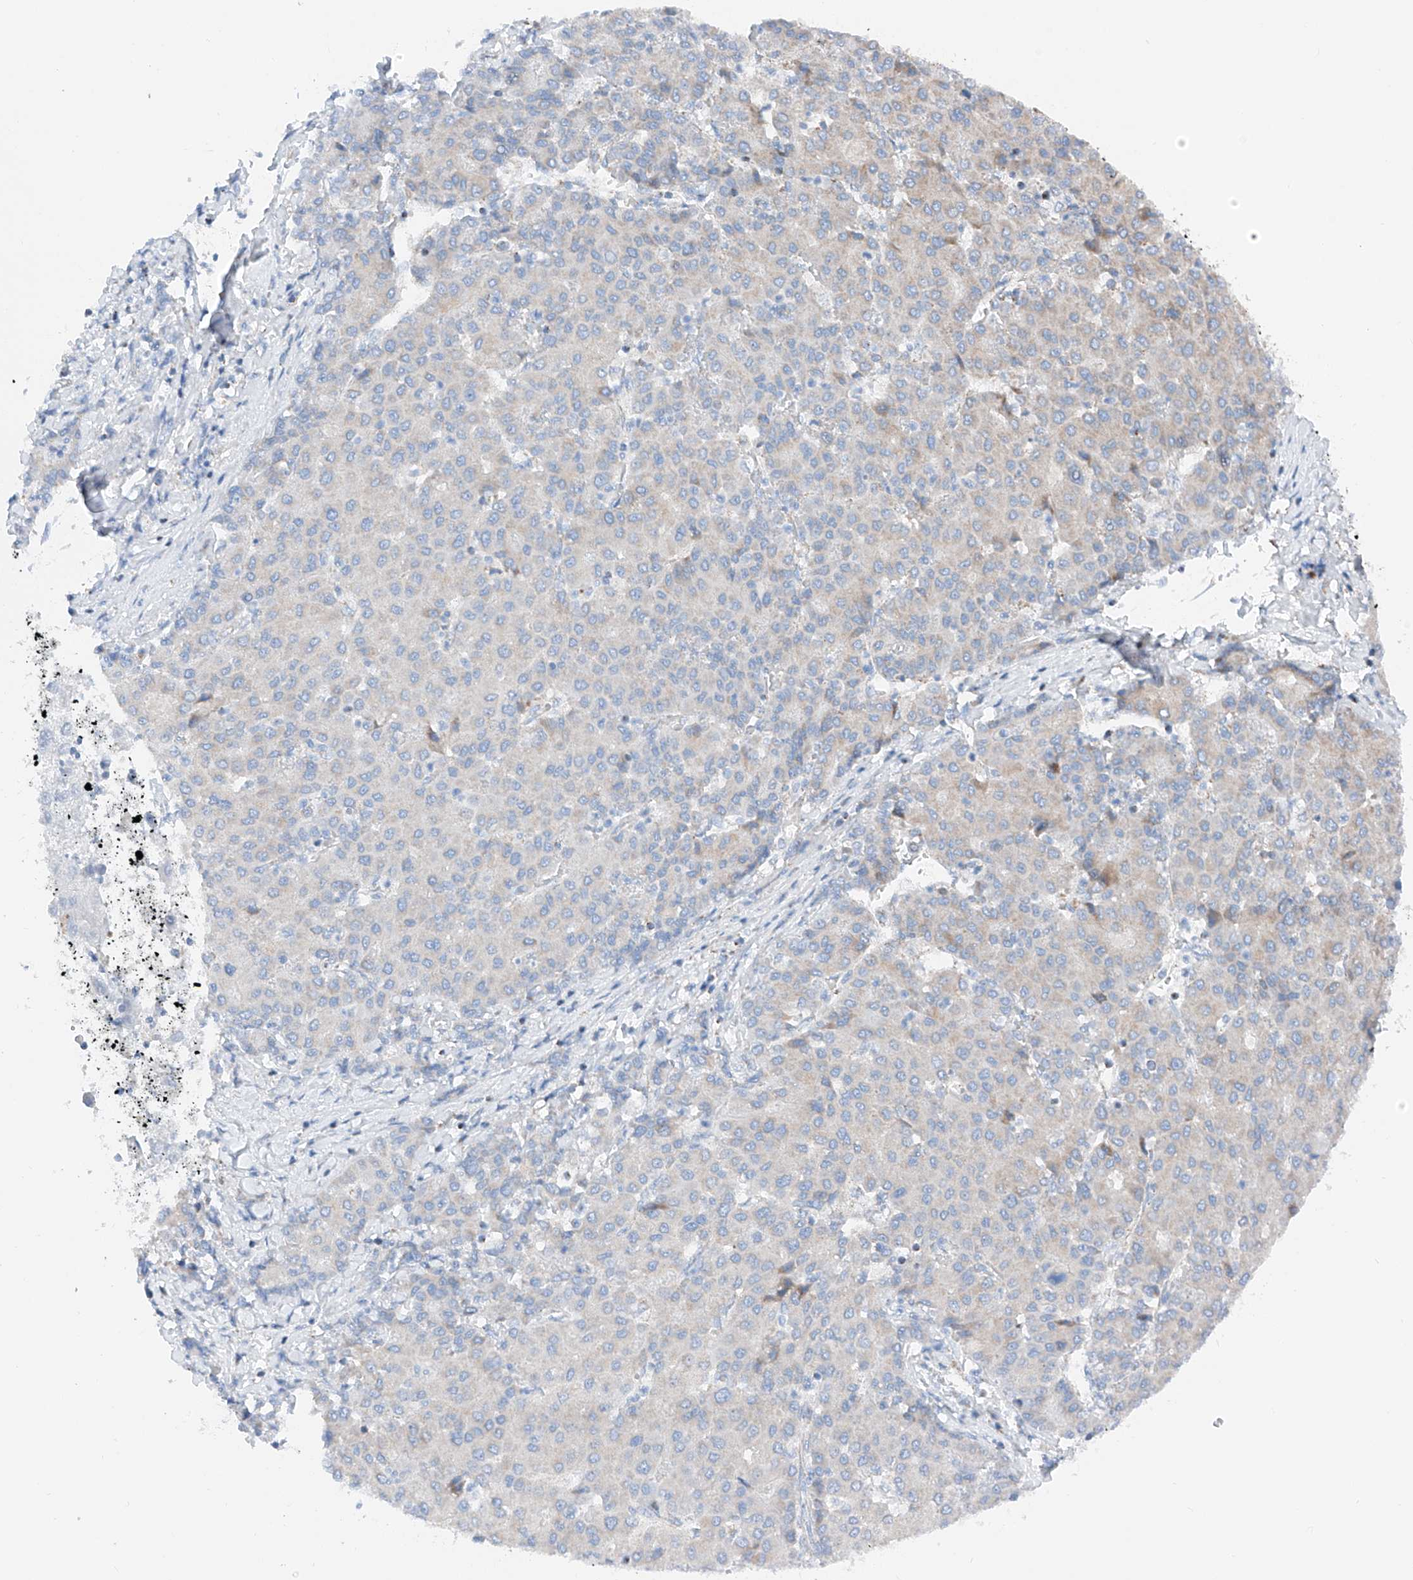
{"staining": {"intensity": "weak", "quantity": "<25%", "location": "cytoplasmic/membranous"}, "tissue": "liver cancer", "cell_type": "Tumor cells", "image_type": "cancer", "snomed": [{"axis": "morphology", "description": "Carcinoma, Hepatocellular, NOS"}, {"axis": "topography", "description": "Liver"}], "caption": "Human hepatocellular carcinoma (liver) stained for a protein using immunohistochemistry demonstrates no expression in tumor cells.", "gene": "MRAP", "patient": {"sex": "male", "age": 65}}